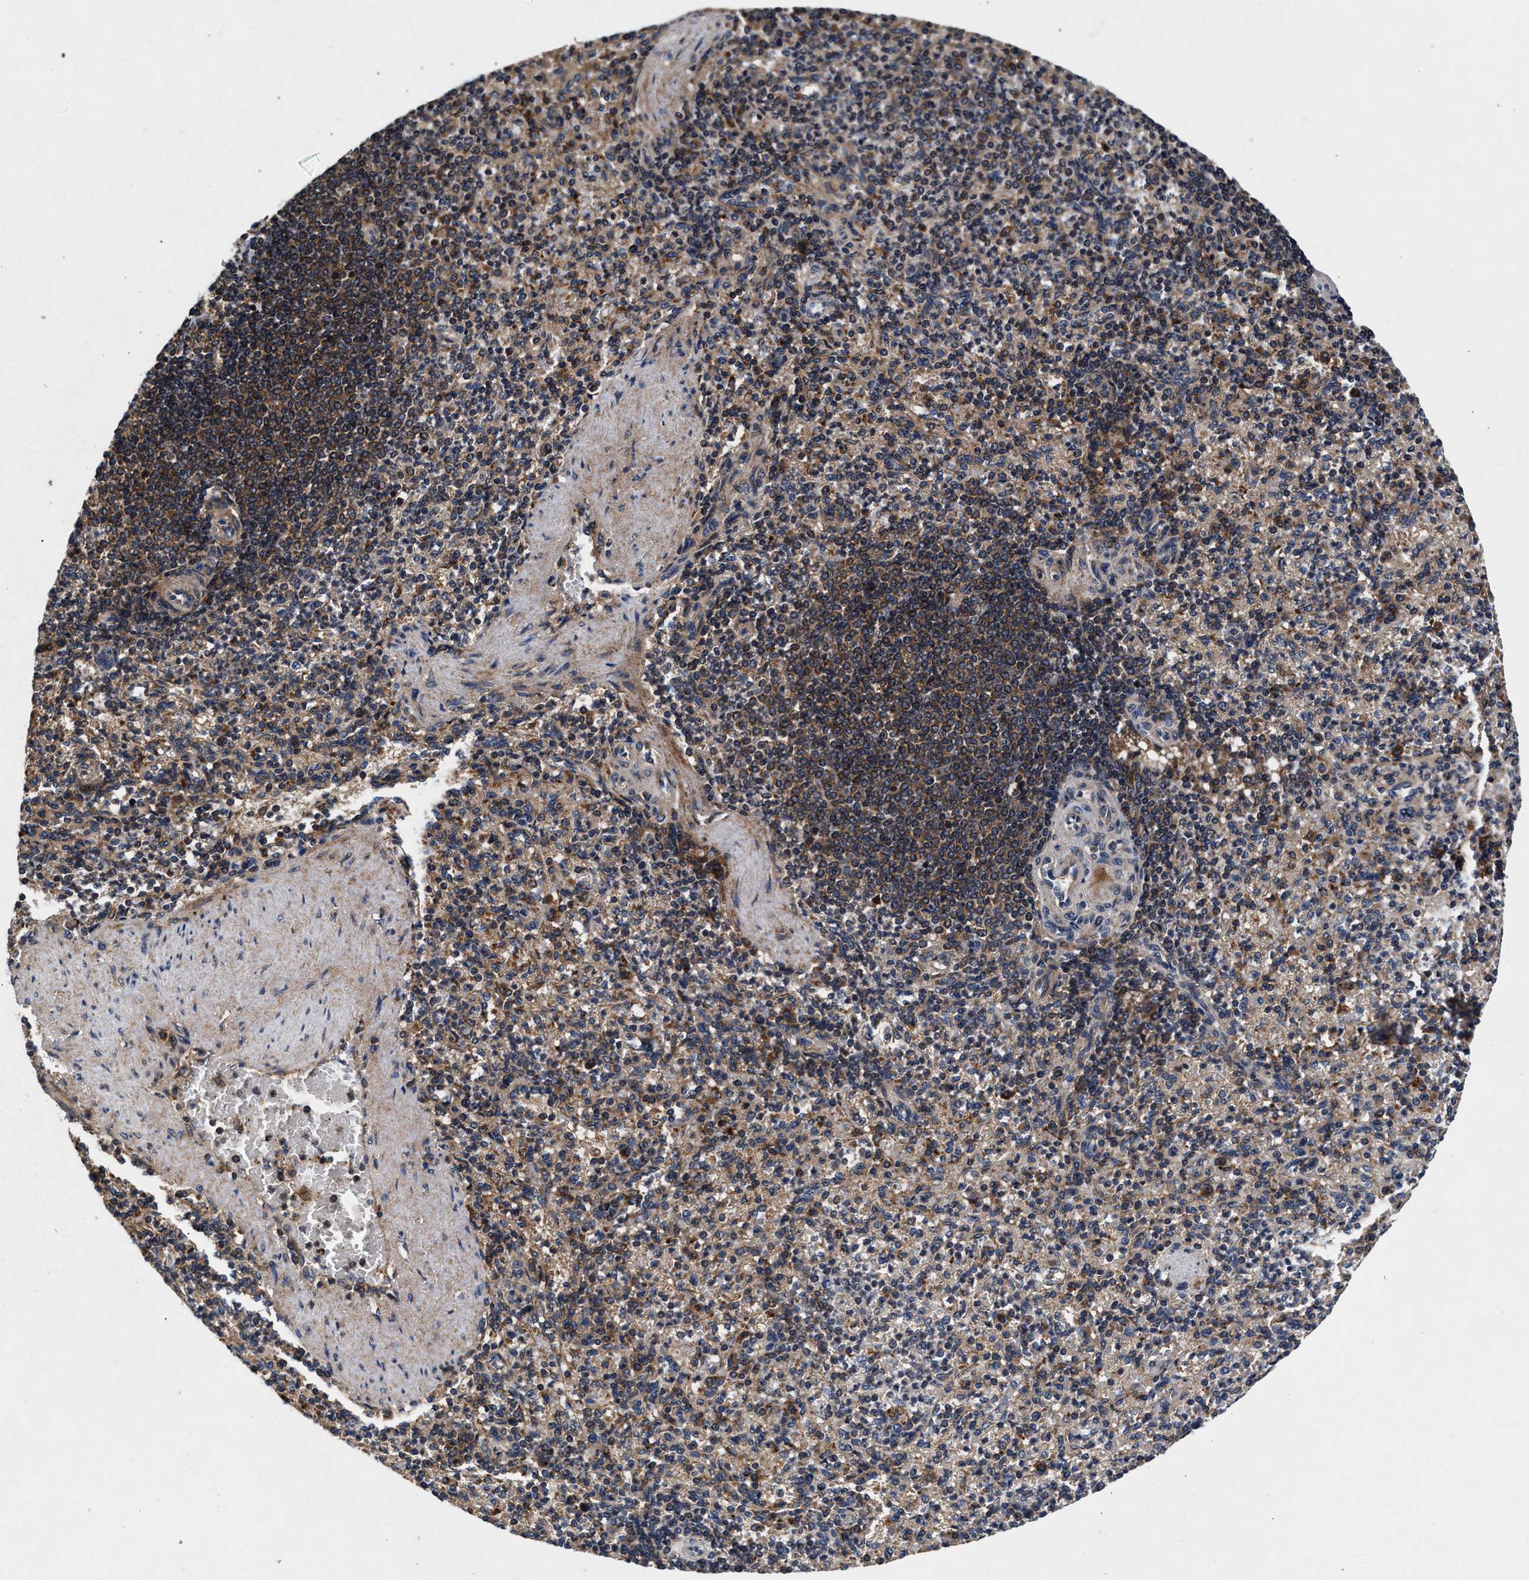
{"staining": {"intensity": "moderate", "quantity": ">75%", "location": "cytoplasmic/membranous"}, "tissue": "spleen", "cell_type": "Cells in red pulp", "image_type": "normal", "snomed": [{"axis": "morphology", "description": "Normal tissue, NOS"}, {"axis": "topography", "description": "Spleen"}], "caption": "This histopathology image exhibits IHC staining of benign spleen, with medium moderate cytoplasmic/membranous staining in about >75% of cells in red pulp.", "gene": "NFKB2", "patient": {"sex": "female", "age": 74}}